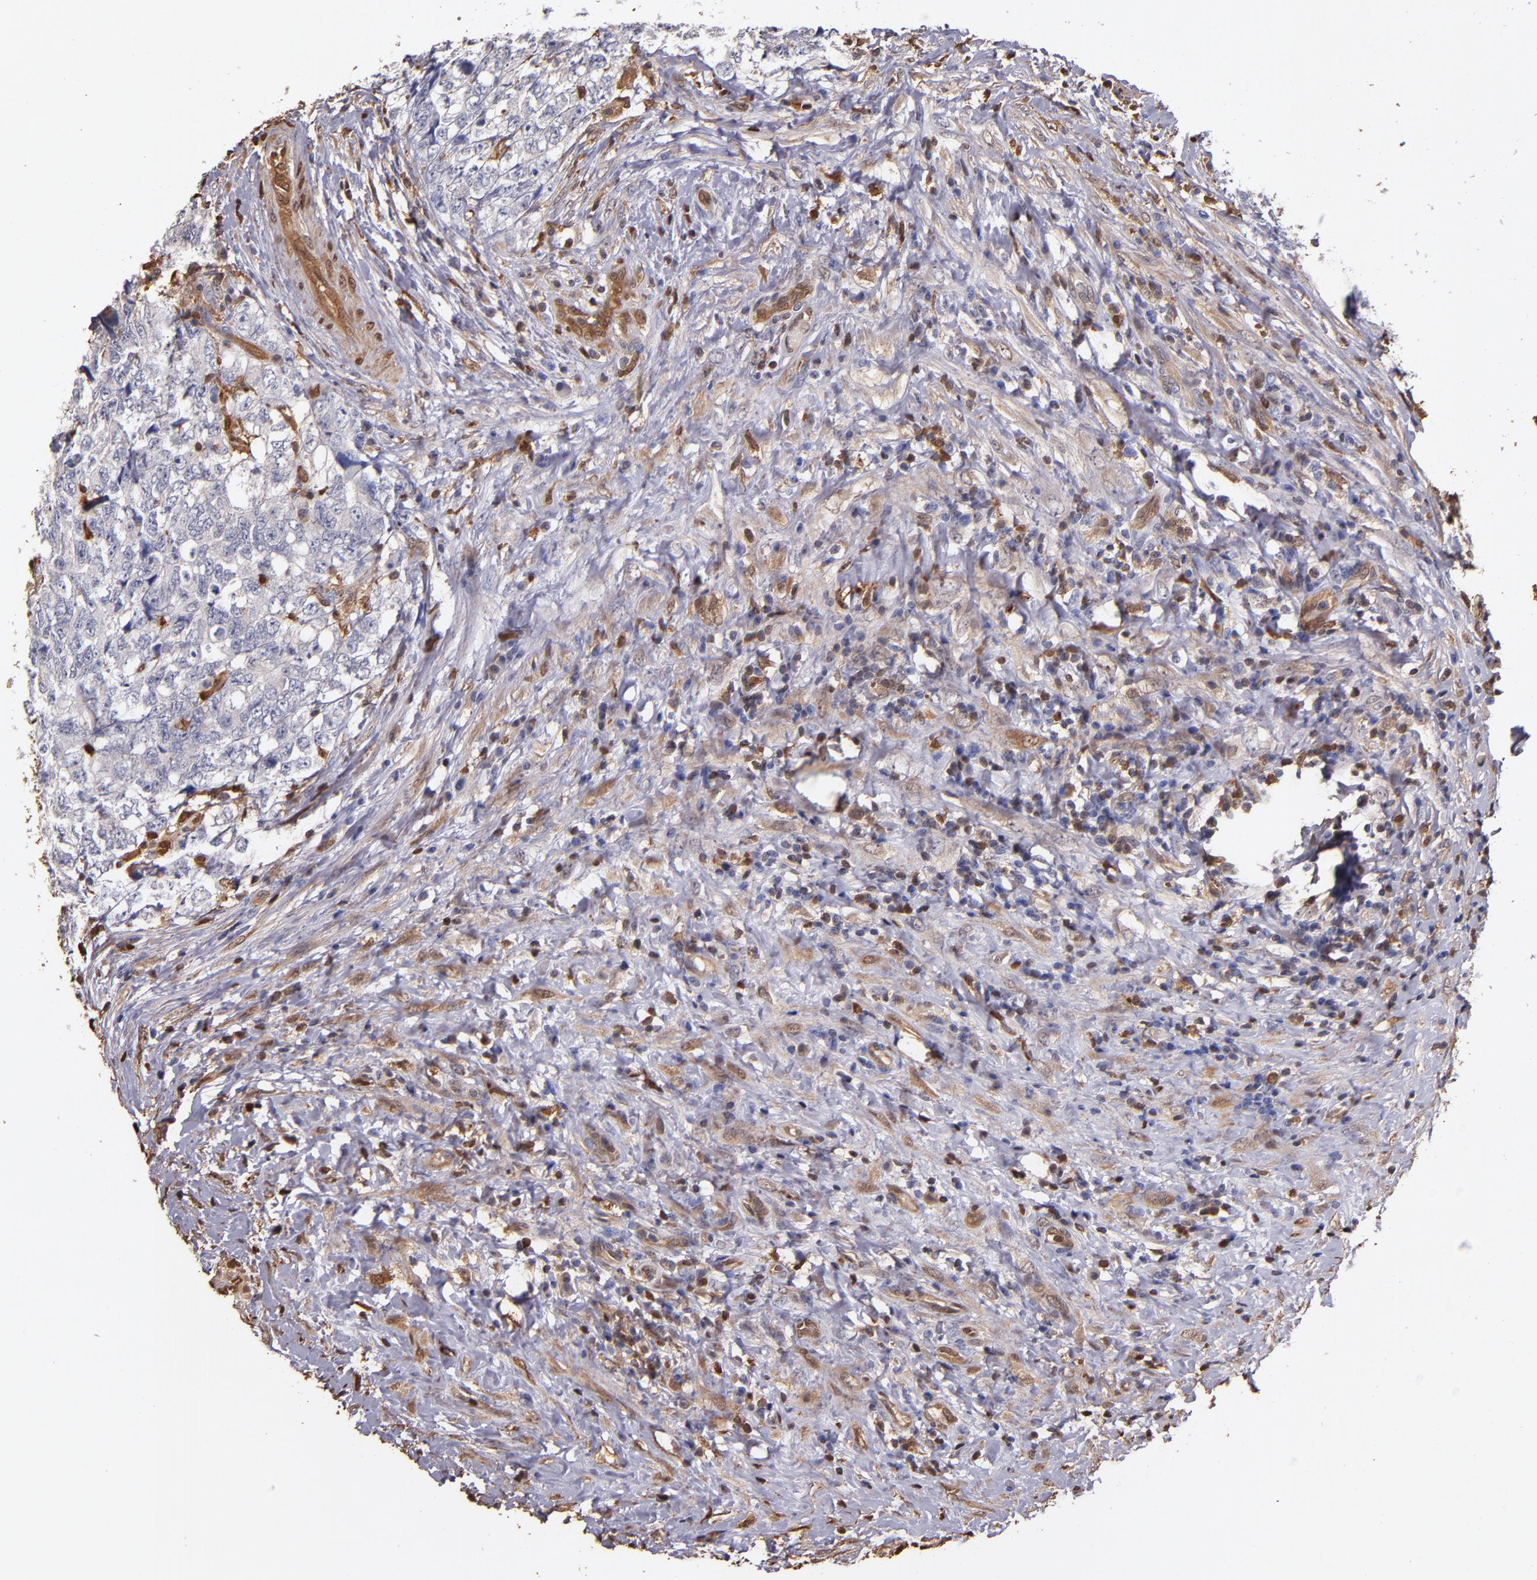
{"staining": {"intensity": "negative", "quantity": "none", "location": "none"}, "tissue": "testis cancer", "cell_type": "Tumor cells", "image_type": "cancer", "snomed": [{"axis": "morphology", "description": "Carcinoma, Embryonal, NOS"}, {"axis": "topography", "description": "Testis"}], "caption": "Immunohistochemistry (IHC) of testis cancer (embryonal carcinoma) demonstrates no positivity in tumor cells. Nuclei are stained in blue.", "gene": "S100A6", "patient": {"sex": "male", "age": 31}}